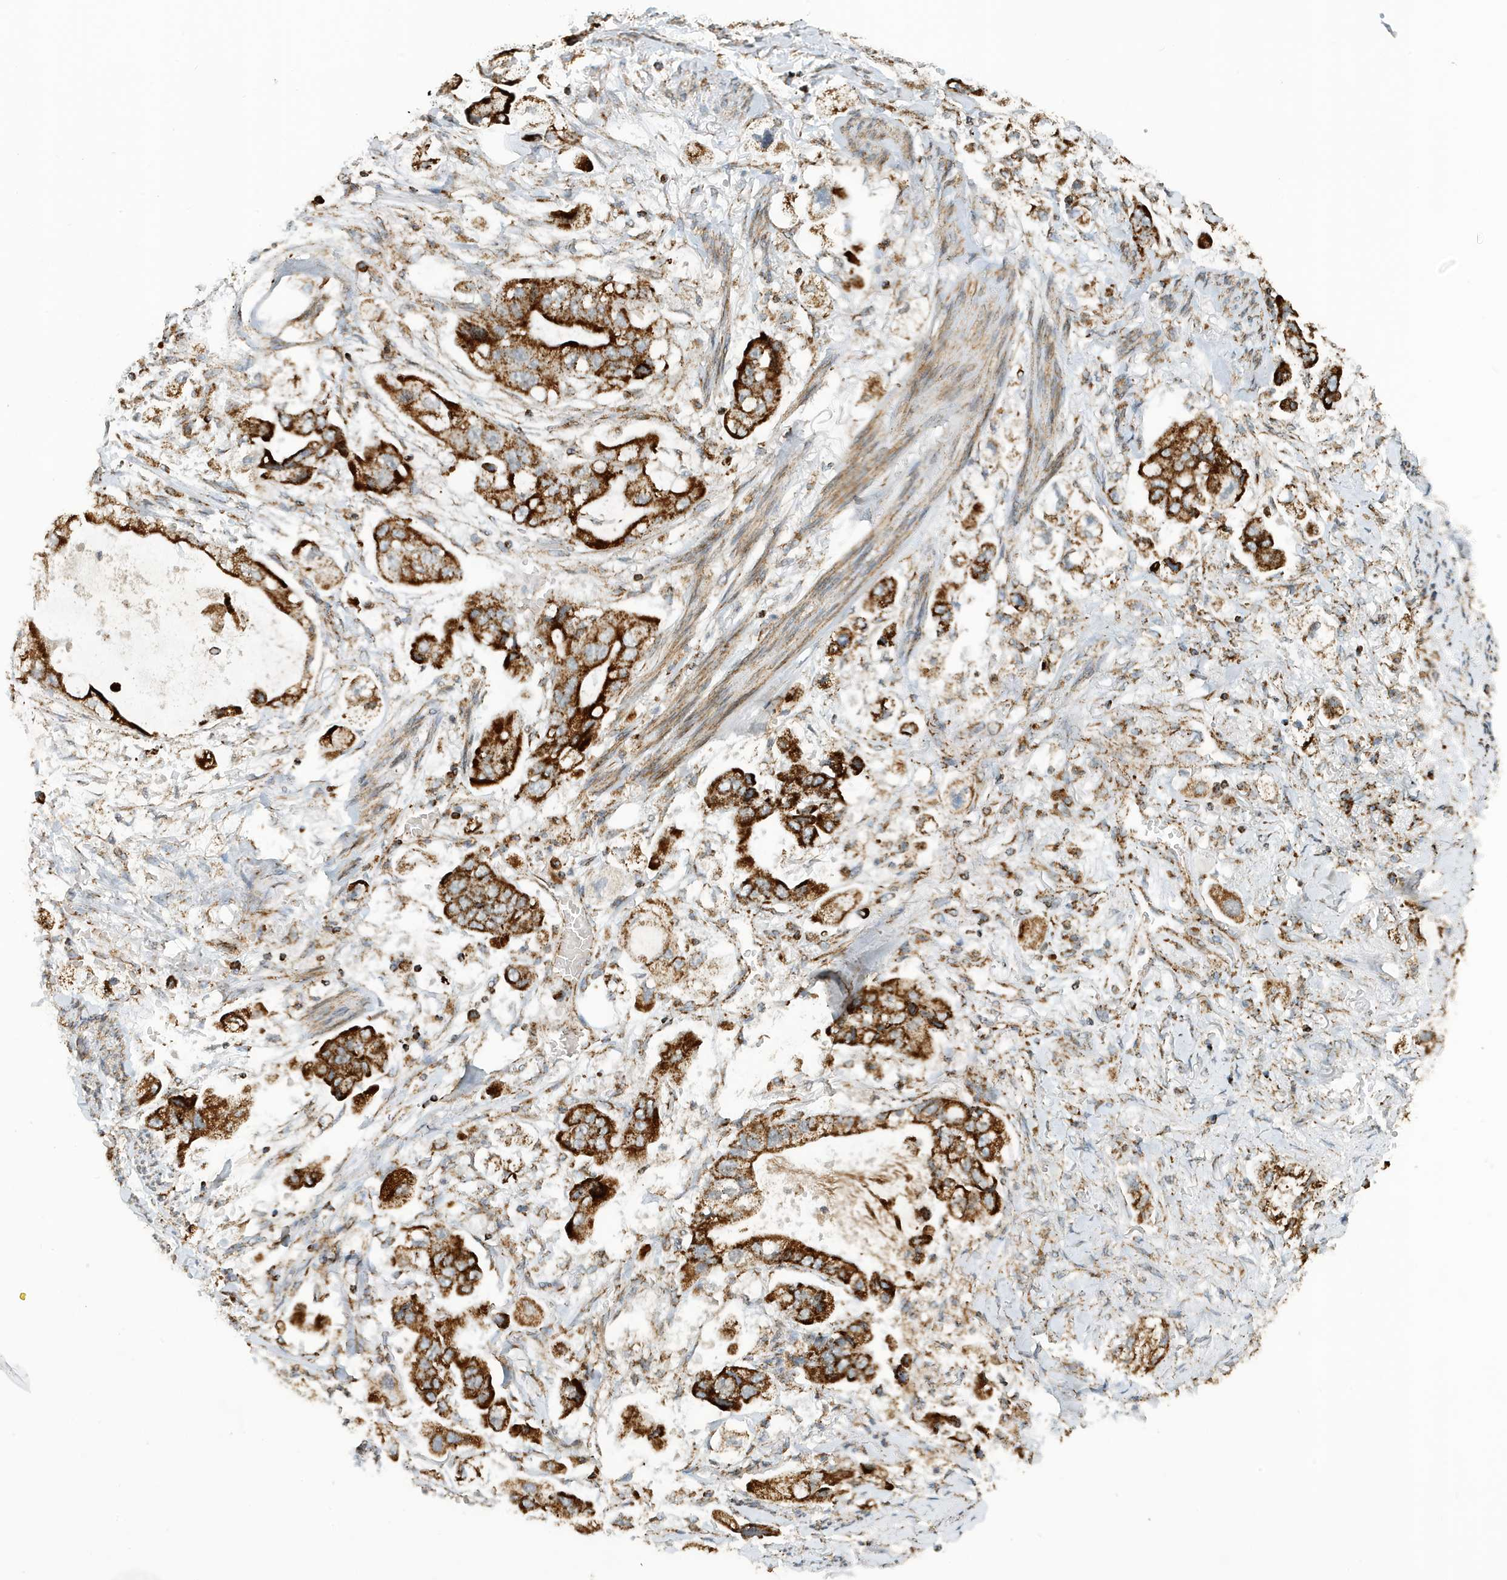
{"staining": {"intensity": "strong", "quantity": ">75%", "location": "cytoplasmic/membranous"}, "tissue": "stomach cancer", "cell_type": "Tumor cells", "image_type": "cancer", "snomed": [{"axis": "morphology", "description": "Adenocarcinoma, NOS"}, {"axis": "topography", "description": "Stomach"}], "caption": "An image of human adenocarcinoma (stomach) stained for a protein exhibits strong cytoplasmic/membranous brown staining in tumor cells.", "gene": "MAN1A1", "patient": {"sex": "male", "age": 62}}